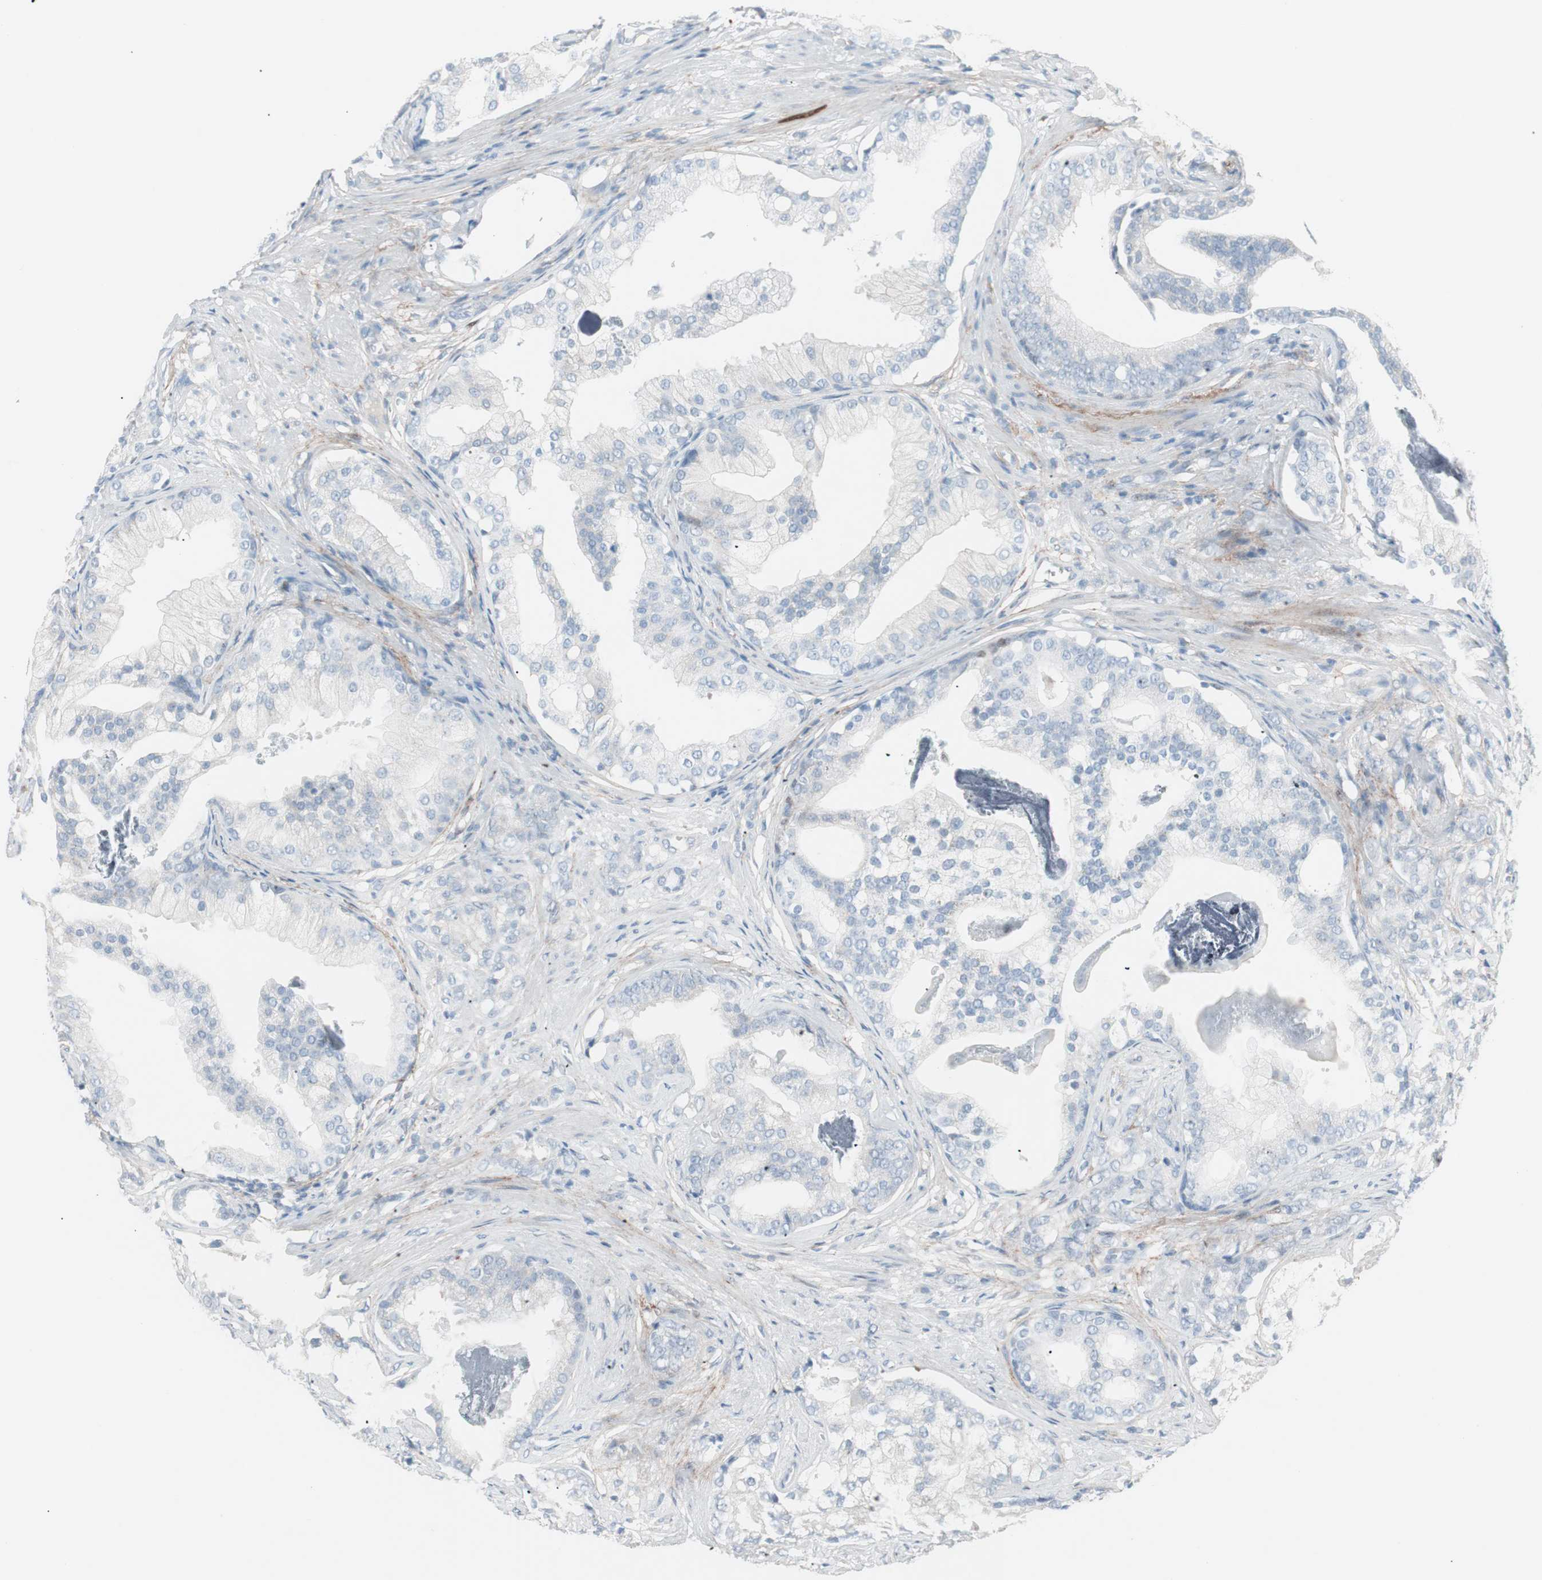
{"staining": {"intensity": "negative", "quantity": "none", "location": "none"}, "tissue": "prostate cancer", "cell_type": "Tumor cells", "image_type": "cancer", "snomed": [{"axis": "morphology", "description": "Adenocarcinoma, Low grade"}, {"axis": "topography", "description": "Prostate"}], "caption": "Immunohistochemistry of prostate cancer reveals no positivity in tumor cells.", "gene": "FOSL1", "patient": {"sex": "male", "age": 58}}